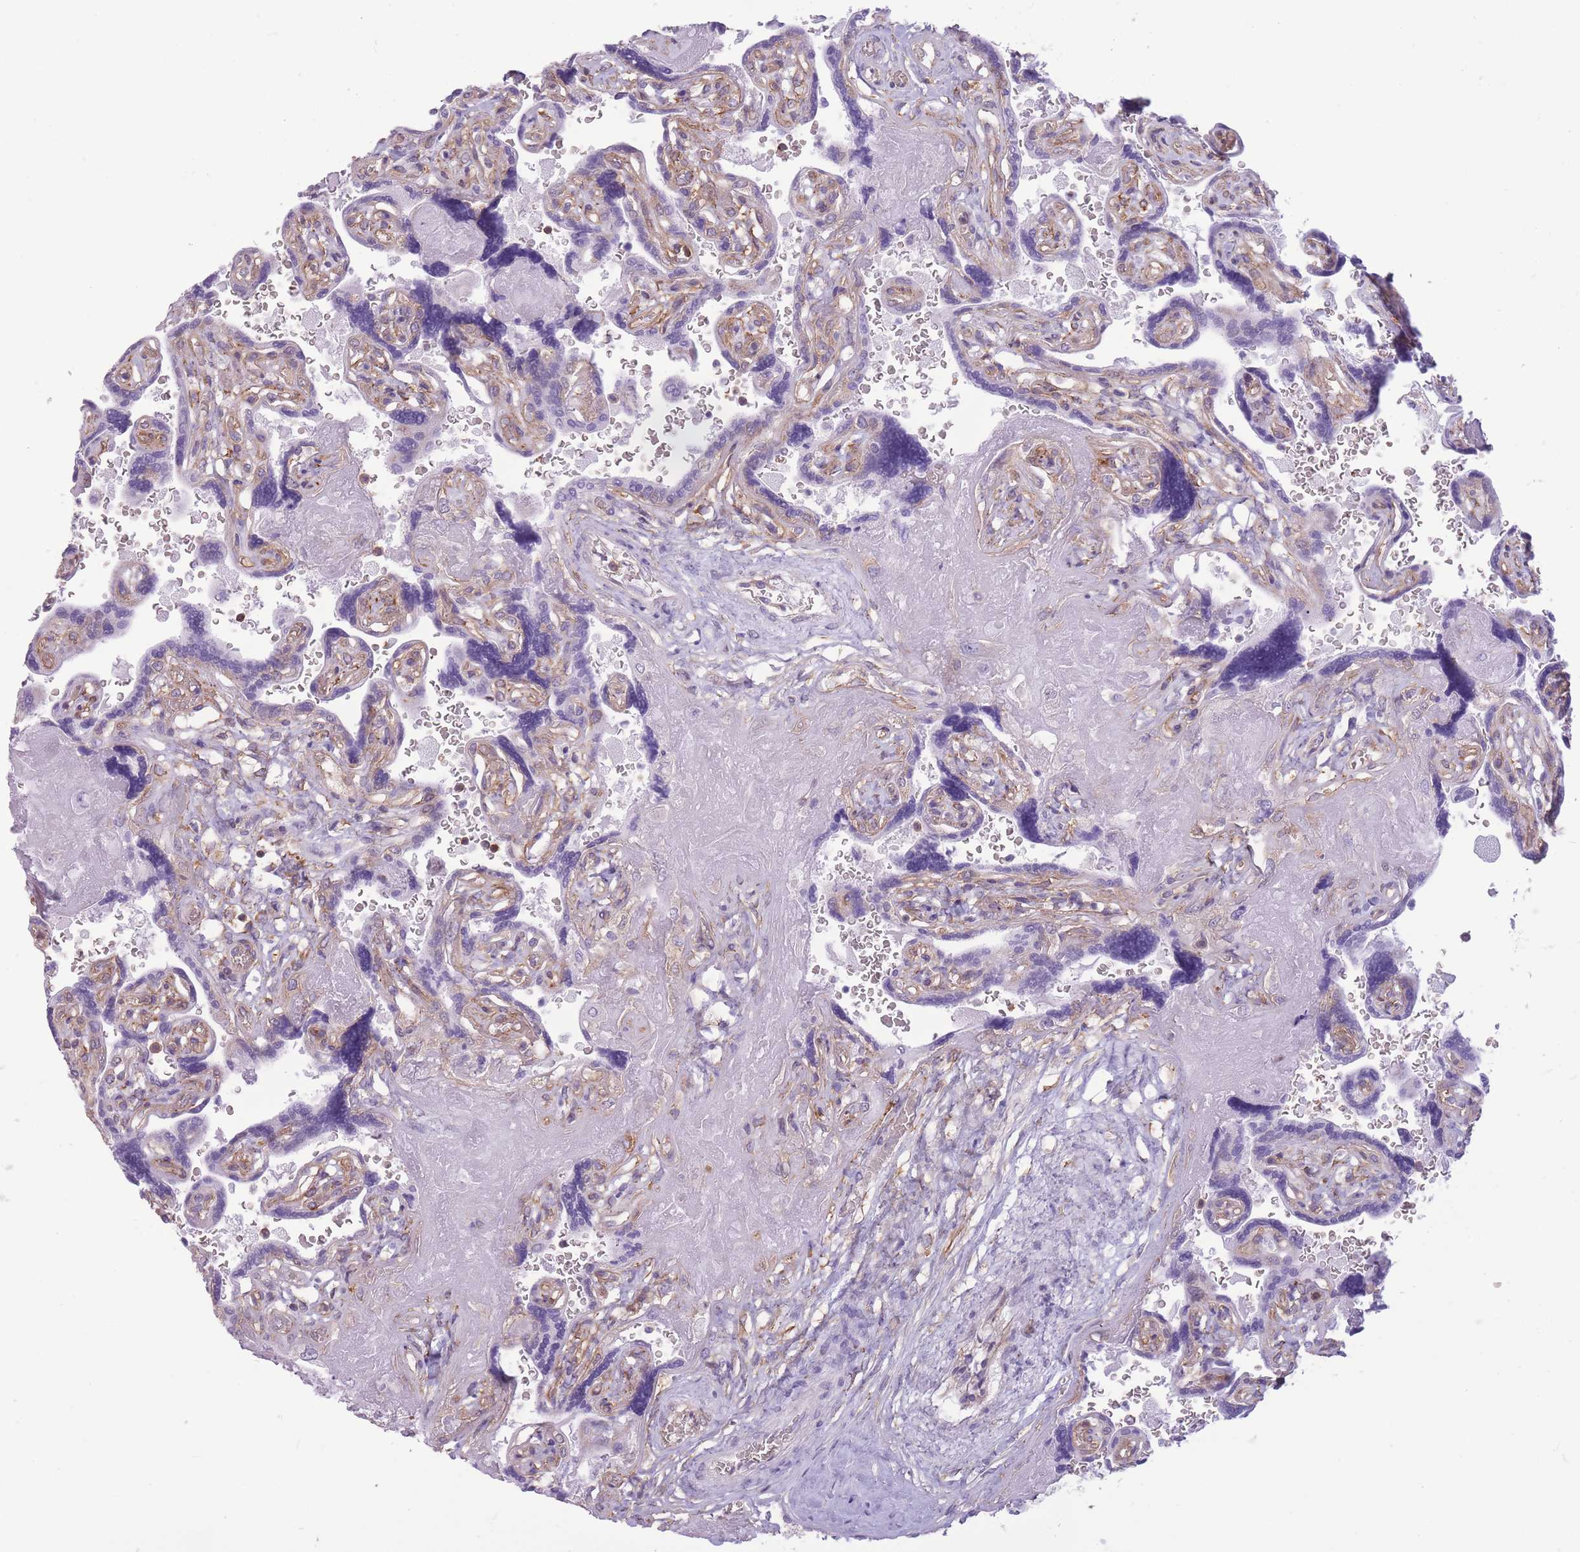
{"staining": {"intensity": "negative", "quantity": "none", "location": "none"}, "tissue": "placenta", "cell_type": "Trophoblastic cells", "image_type": "normal", "snomed": [{"axis": "morphology", "description": "Normal tissue, NOS"}, {"axis": "topography", "description": "Placenta"}], "caption": "Histopathology image shows no significant protein staining in trophoblastic cells of unremarkable placenta.", "gene": "ADD1", "patient": {"sex": "female", "age": 32}}